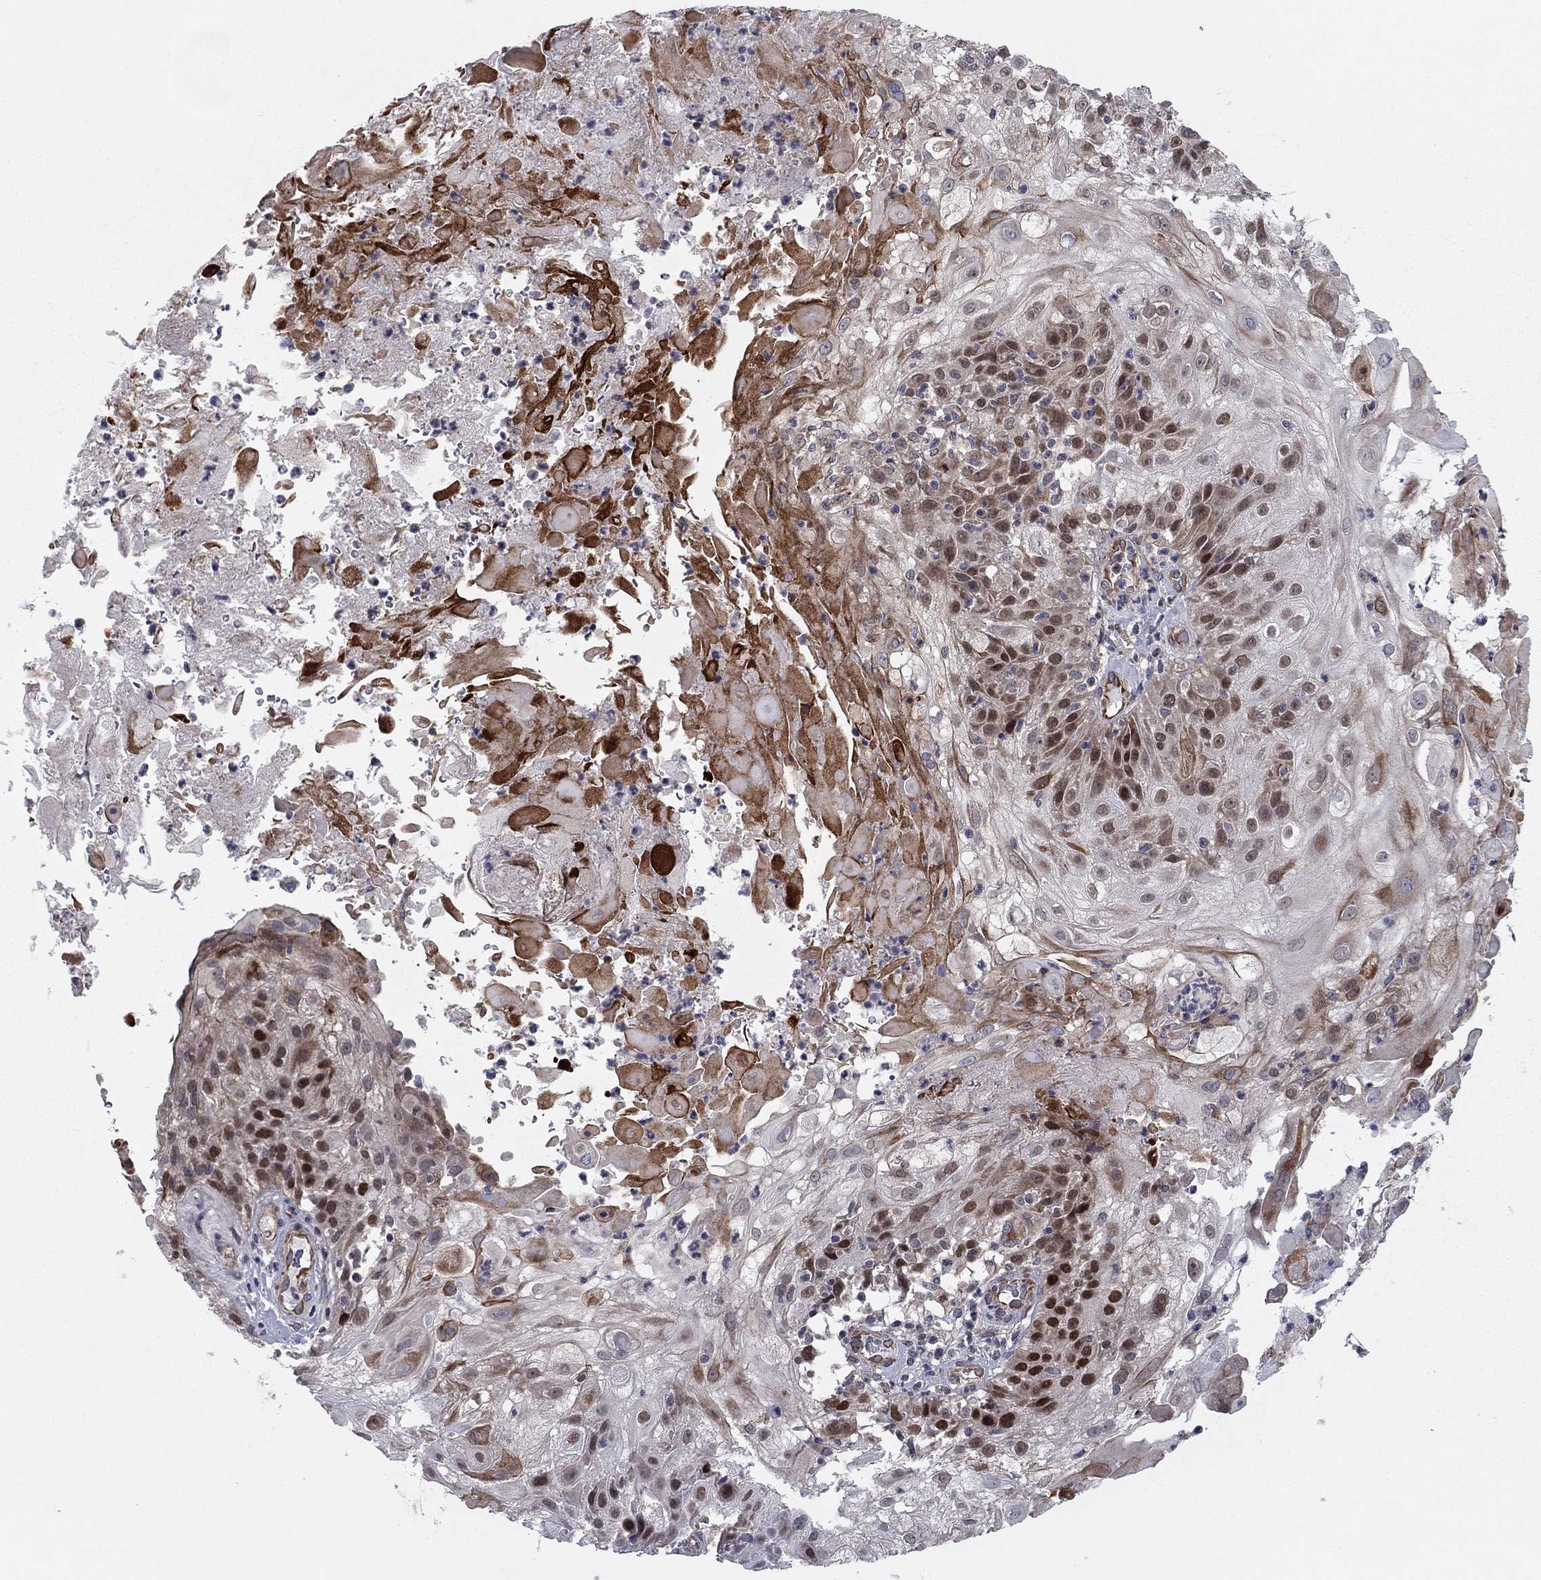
{"staining": {"intensity": "strong", "quantity": "<25%", "location": "nuclear"}, "tissue": "skin cancer", "cell_type": "Tumor cells", "image_type": "cancer", "snomed": [{"axis": "morphology", "description": "Normal tissue, NOS"}, {"axis": "morphology", "description": "Squamous cell carcinoma, NOS"}, {"axis": "topography", "description": "Skin"}], "caption": "Immunohistochemistry image of human skin cancer stained for a protein (brown), which displays medium levels of strong nuclear positivity in approximately <25% of tumor cells.", "gene": "BCL11A", "patient": {"sex": "female", "age": 83}}